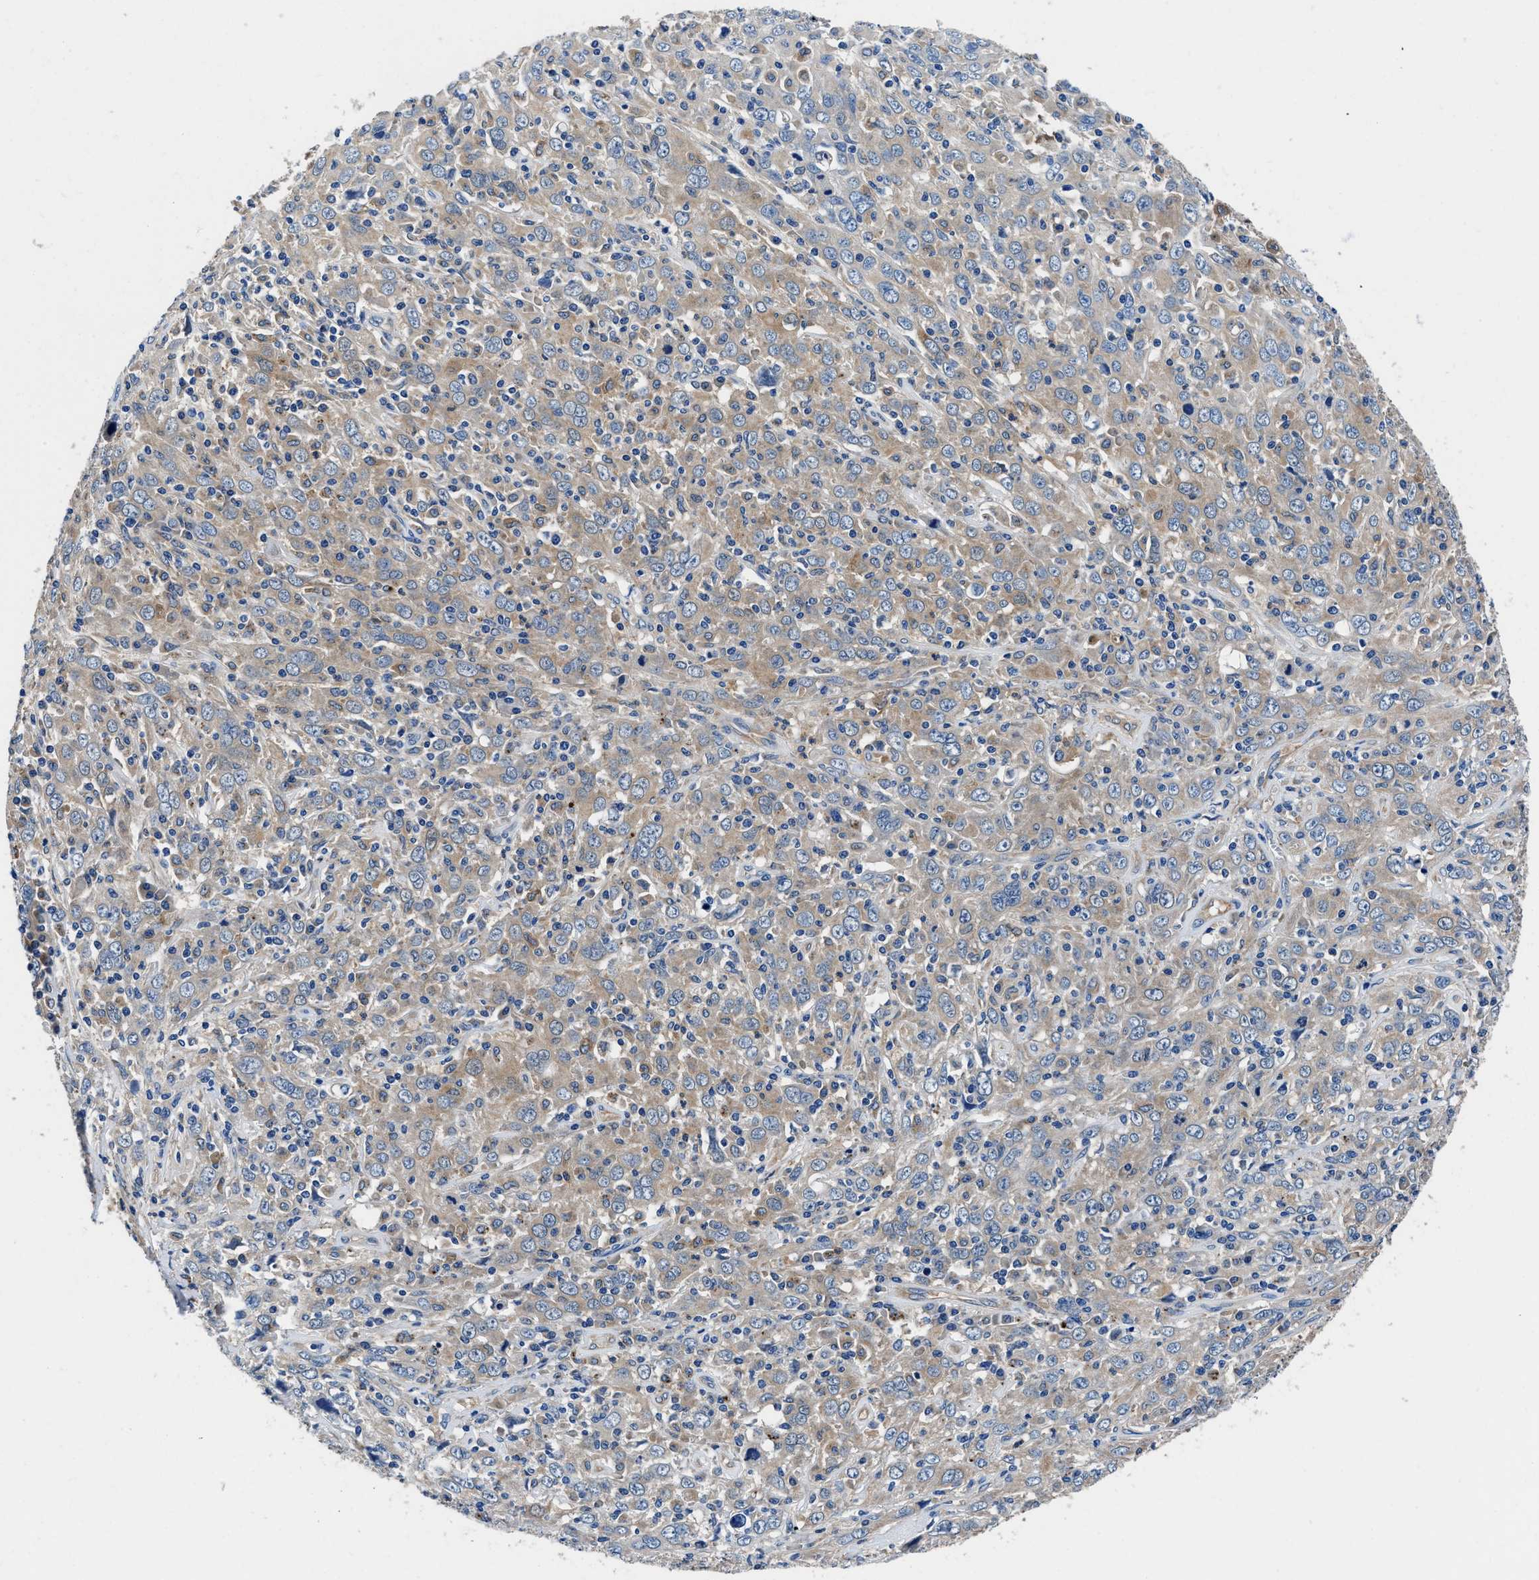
{"staining": {"intensity": "weak", "quantity": ">75%", "location": "cytoplasmic/membranous"}, "tissue": "cervical cancer", "cell_type": "Tumor cells", "image_type": "cancer", "snomed": [{"axis": "morphology", "description": "Squamous cell carcinoma, NOS"}, {"axis": "topography", "description": "Cervix"}], "caption": "Immunohistochemical staining of cervical squamous cell carcinoma demonstrates low levels of weak cytoplasmic/membranous protein staining in about >75% of tumor cells.", "gene": "NEU1", "patient": {"sex": "female", "age": 46}}